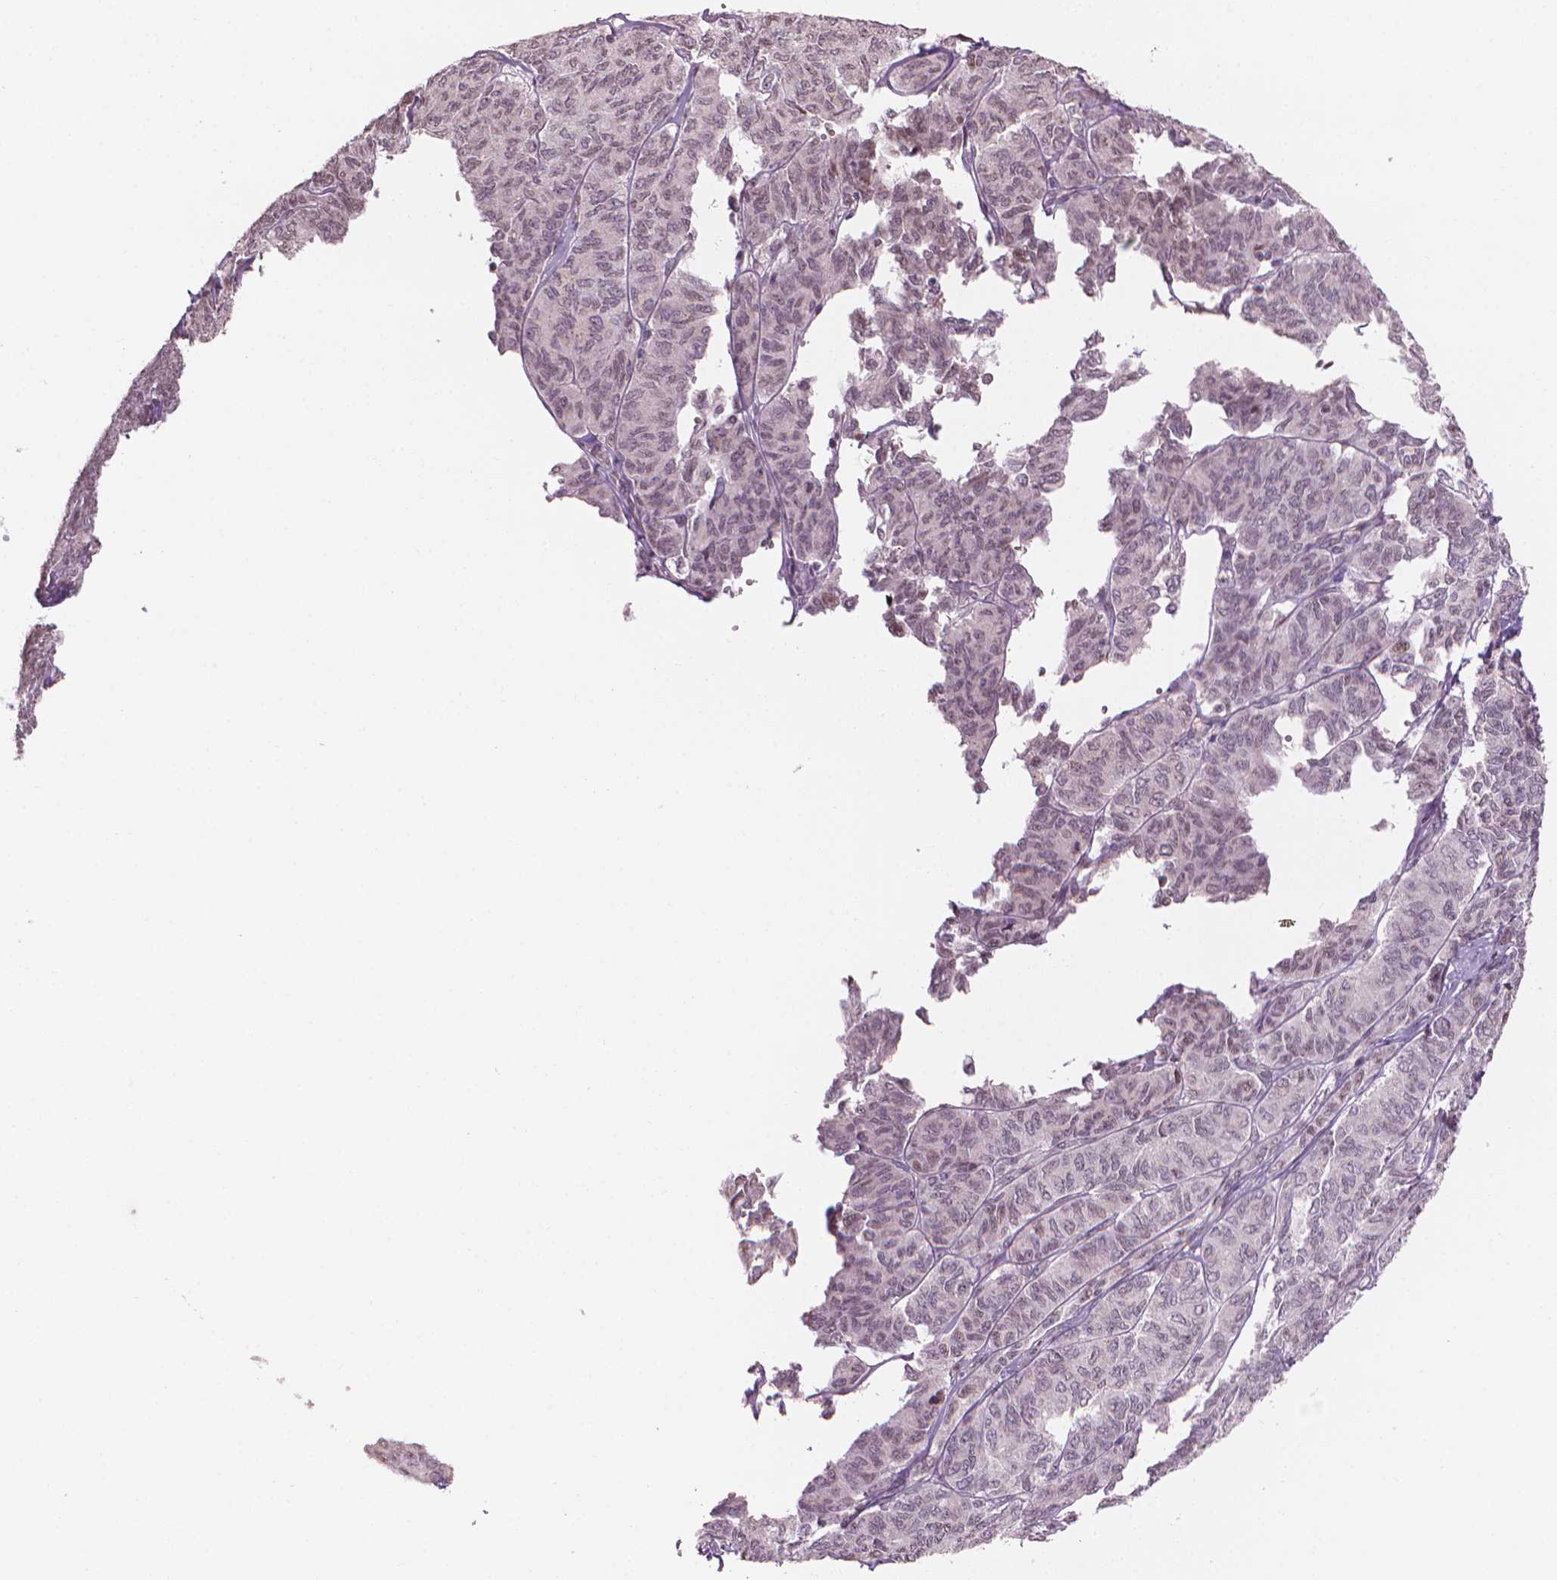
{"staining": {"intensity": "negative", "quantity": "none", "location": "none"}, "tissue": "ovarian cancer", "cell_type": "Tumor cells", "image_type": "cancer", "snomed": [{"axis": "morphology", "description": "Carcinoma, endometroid"}, {"axis": "topography", "description": "Ovary"}], "caption": "DAB immunohistochemical staining of human ovarian endometroid carcinoma shows no significant positivity in tumor cells.", "gene": "IFFO1", "patient": {"sex": "female", "age": 80}}